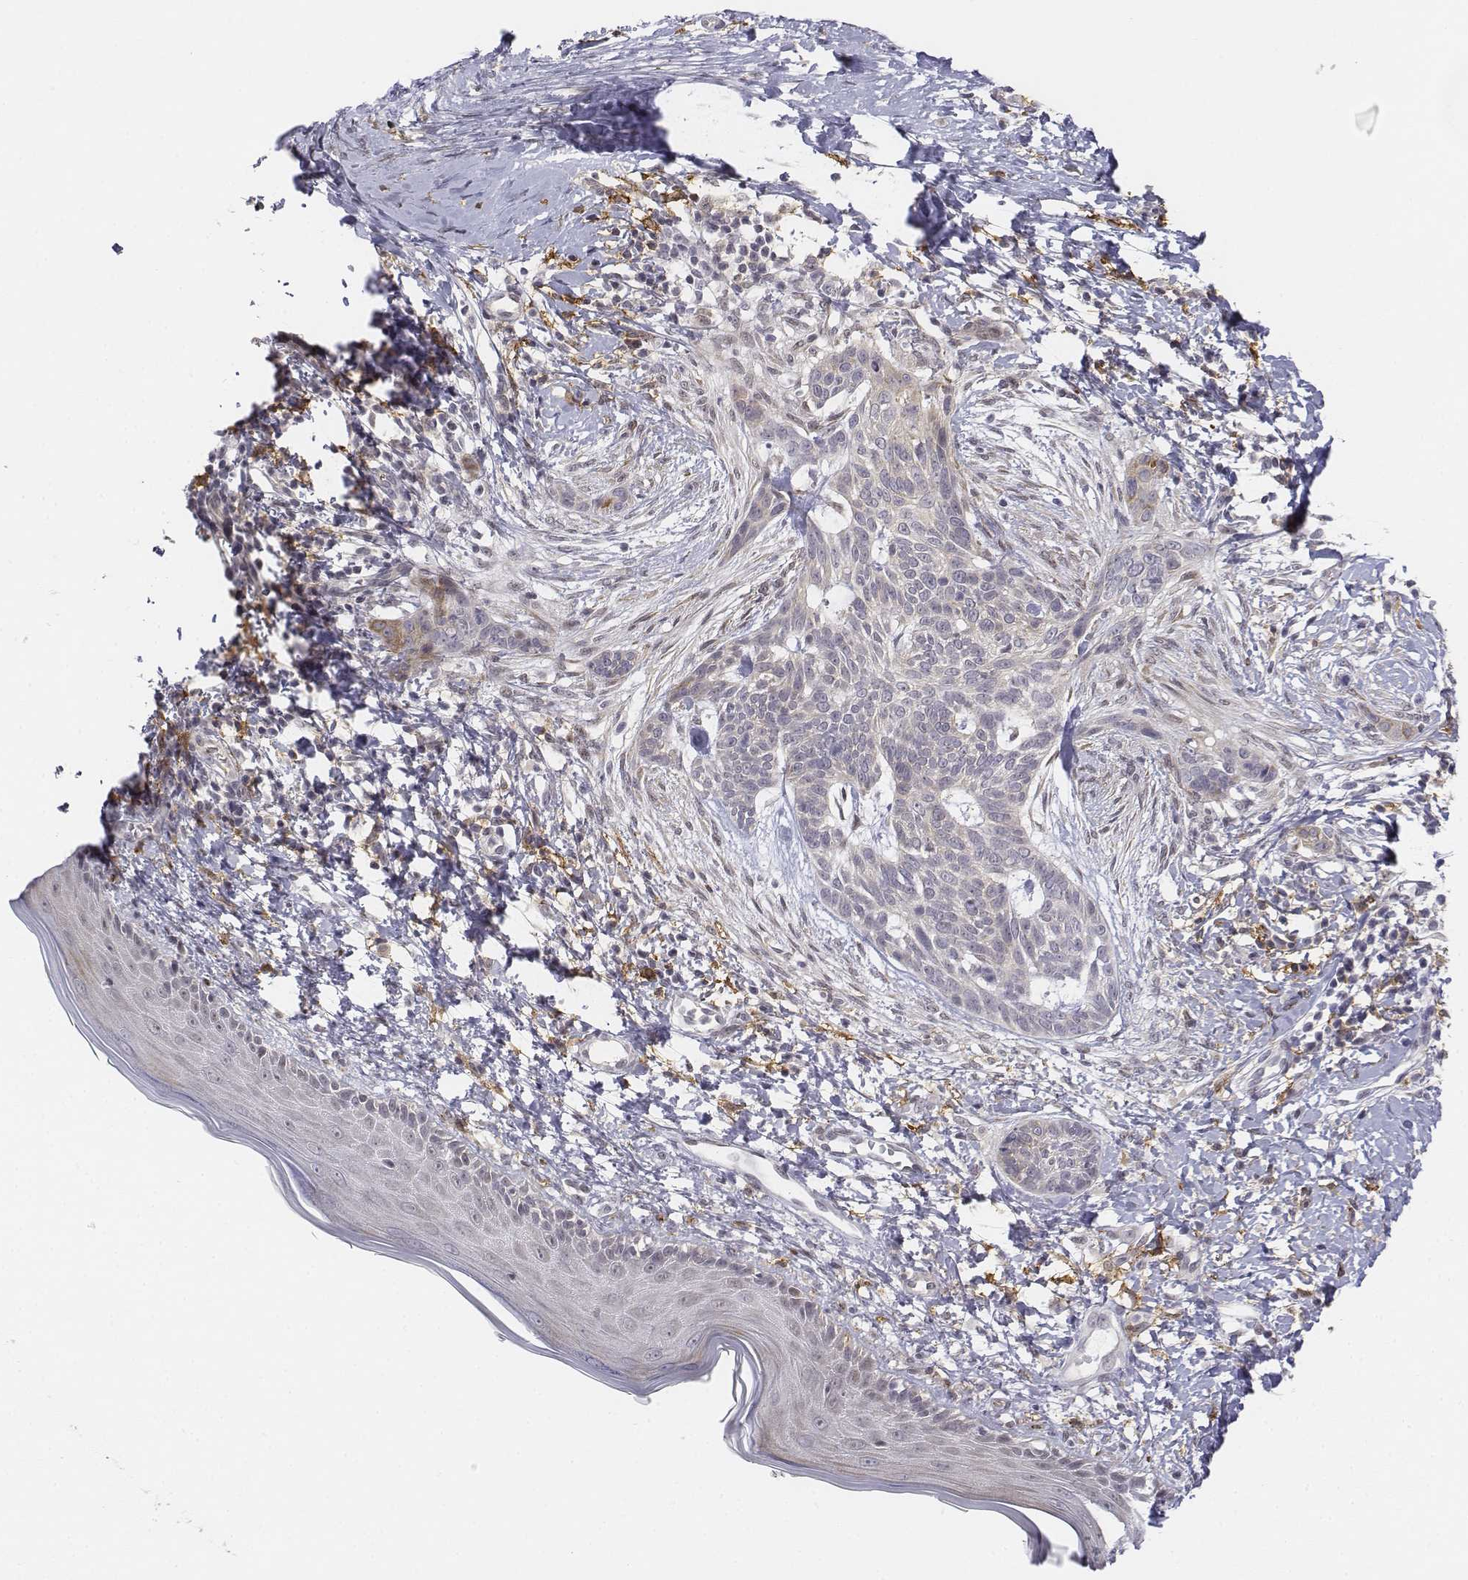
{"staining": {"intensity": "weak", "quantity": "25%-75%", "location": "cytoplasmic/membranous"}, "tissue": "skin cancer", "cell_type": "Tumor cells", "image_type": "cancer", "snomed": [{"axis": "morphology", "description": "Normal tissue, NOS"}, {"axis": "morphology", "description": "Basal cell carcinoma"}, {"axis": "topography", "description": "Skin"}], "caption": "Skin basal cell carcinoma stained with DAB (3,3'-diaminobenzidine) immunohistochemistry displays low levels of weak cytoplasmic/membranous expression in about 25%-75% of tumor cells. (DAB (3,3'-diaminobenzidine) = brown stain, brightfield microscopy at high magnification).", "gene": "CD14", "patient": {"sex": "male", "age": 84}}